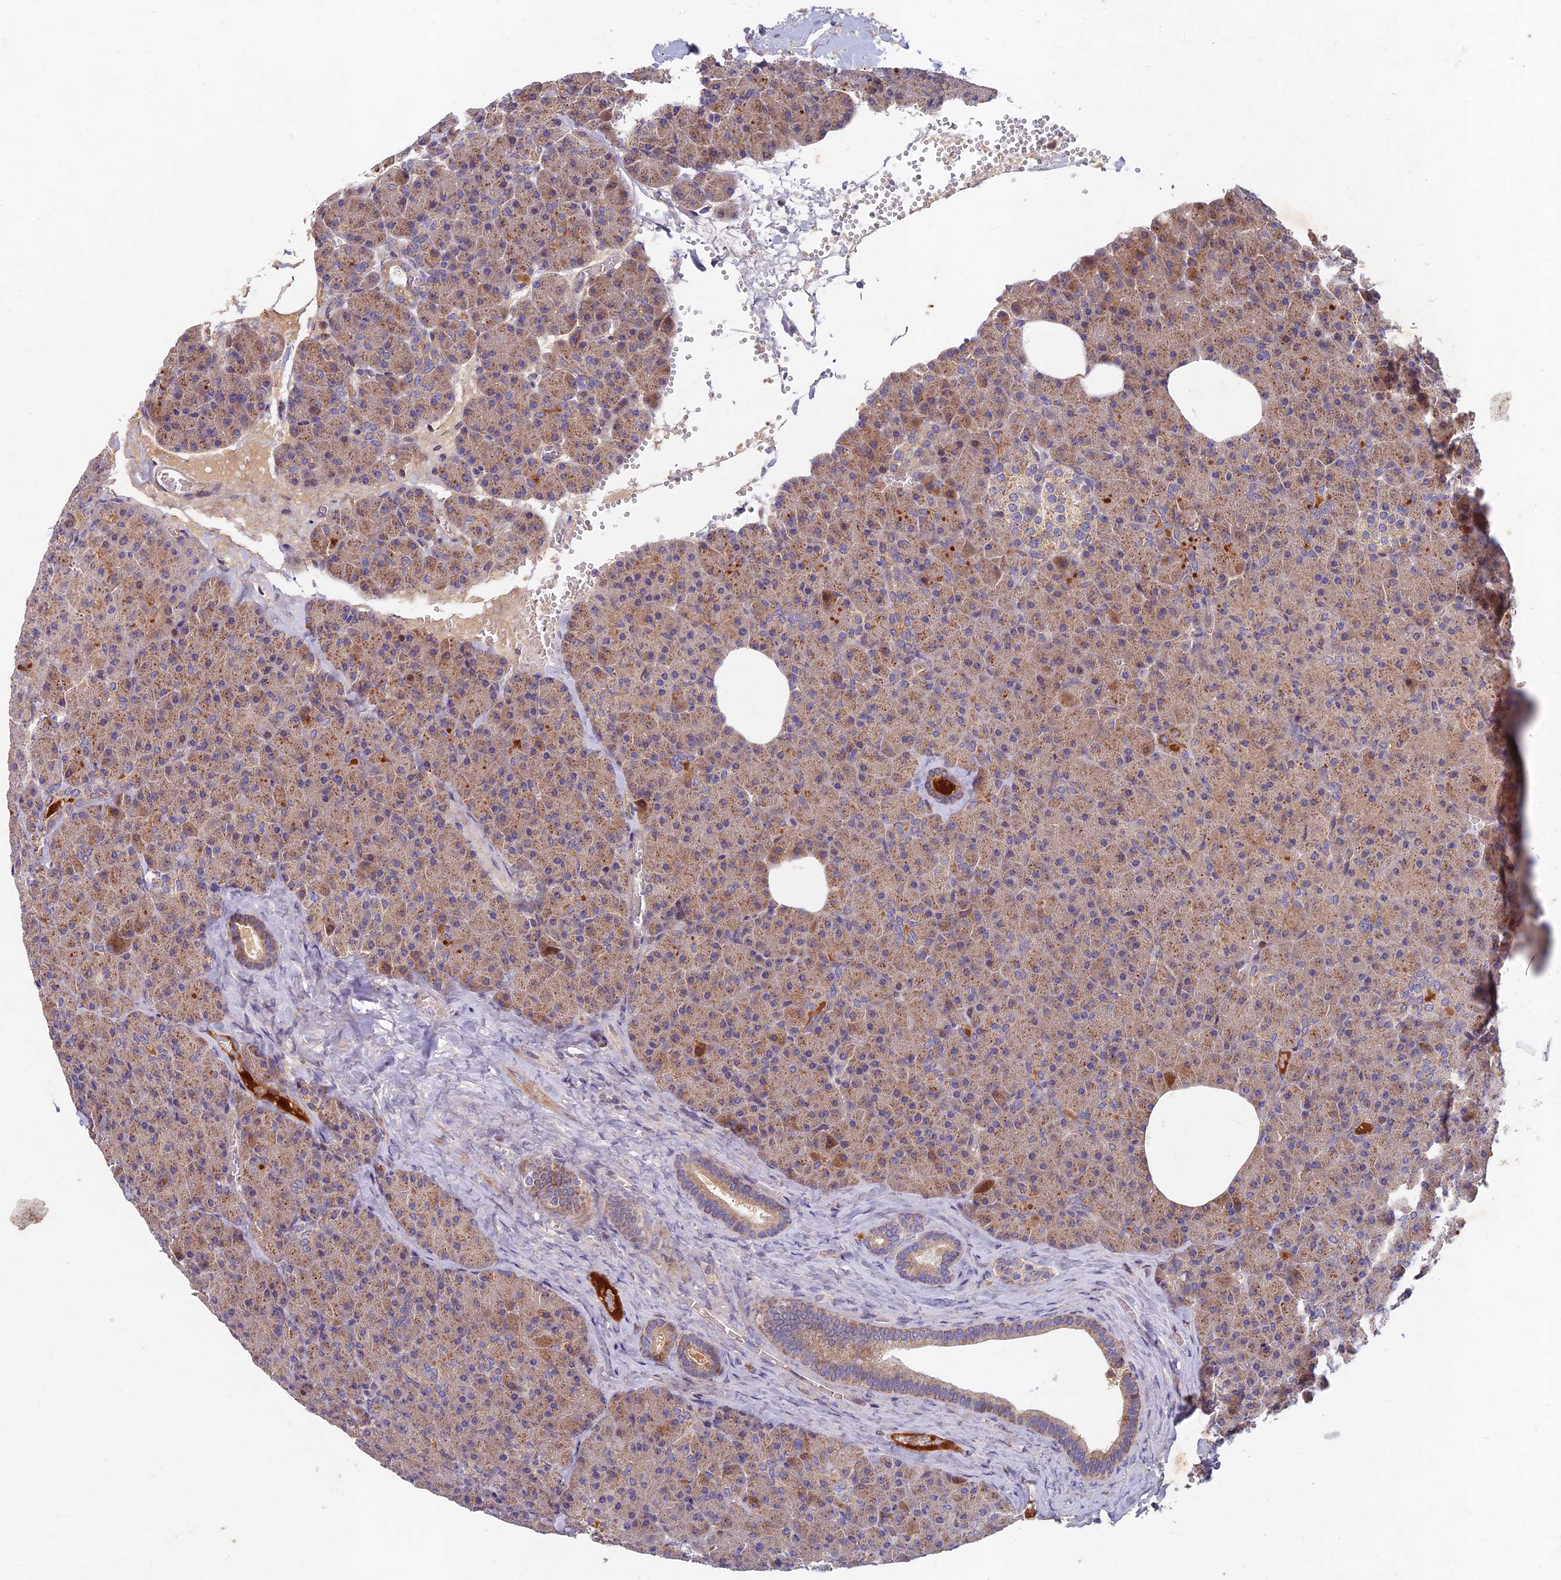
{"staining": {"intensity": "moderate", "quantity": ">75%", "location": "cytoplasmic/membranous"}, "tissue": "pancreas", "cell_type": "Exocrine glandular cells", "image_type": "normal", "snomed": [{"axis": "morphology", "description": "Normal tissue, NOS"}, {"axis": "morphology", "description": "Carcinoid, malignant, NOS"}, {"axis": "topography", "description": "Pancreas"}], "caption": "About >75% of exocrine glandular cells in normal human pancreas exhibit moderate cytoplasmic/membranous protein staining as visualized by brown immunohistochemical staining.", "gene": "SOGA1", "patient": {"sex": "female", "age": 35}}